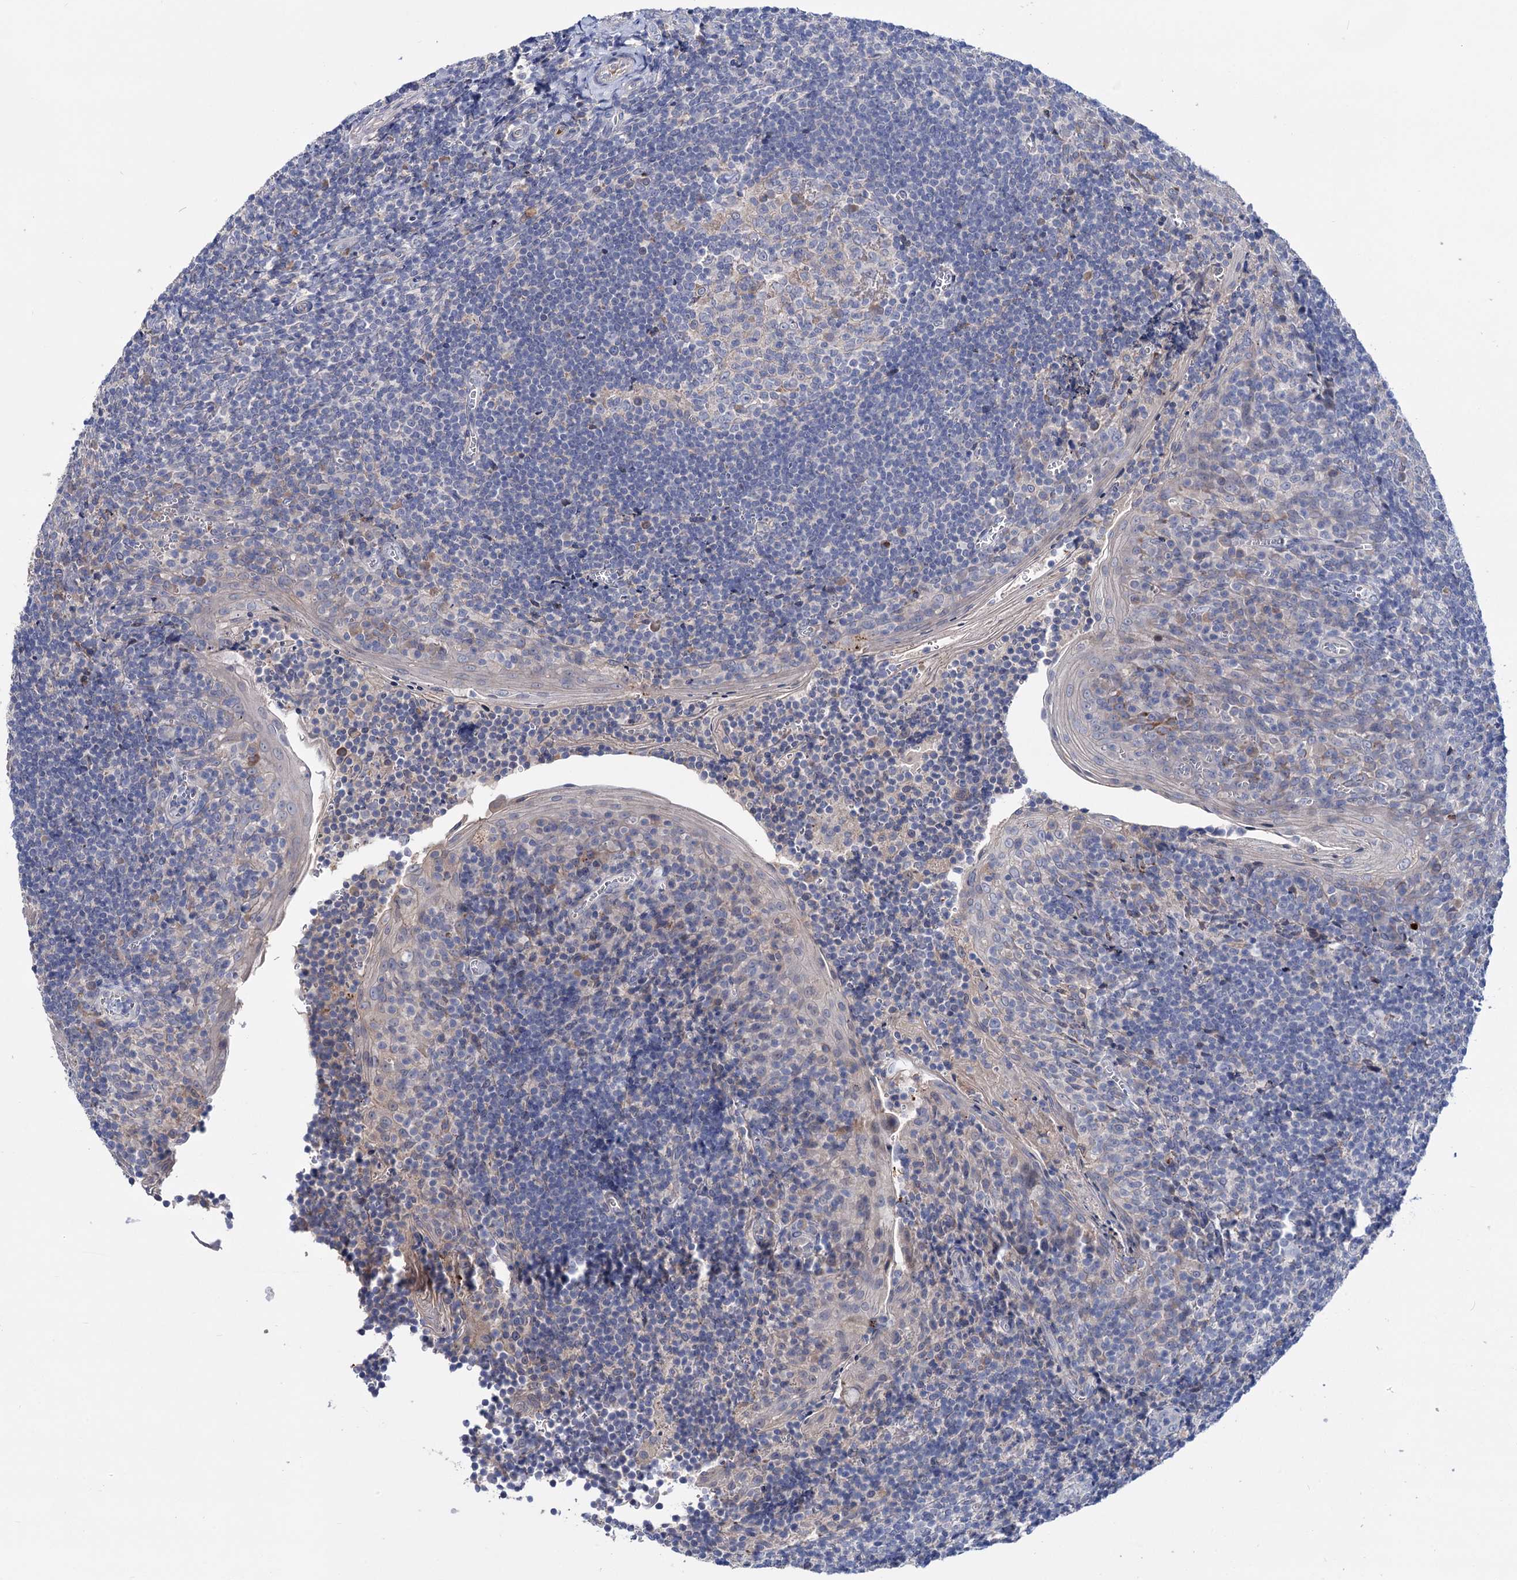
{"staining": {"intensity": "weak", "quantity": "<25%", "location": "cytoplasmic/membranous"}, "tissue": "tonsil", "cell_type": "Germinal center cells", "image_type": "normal", "snomed": [{"axis": "morphology", "description": "Normal tissue, NOS"}, {"axis": "topography", "description": "Tonsil"}], "caption": "Germinal center cells show no significant positivity in benign tonsil.", "gene": "PPP1R32", "patient": {"sex": "male", "age": 27}}